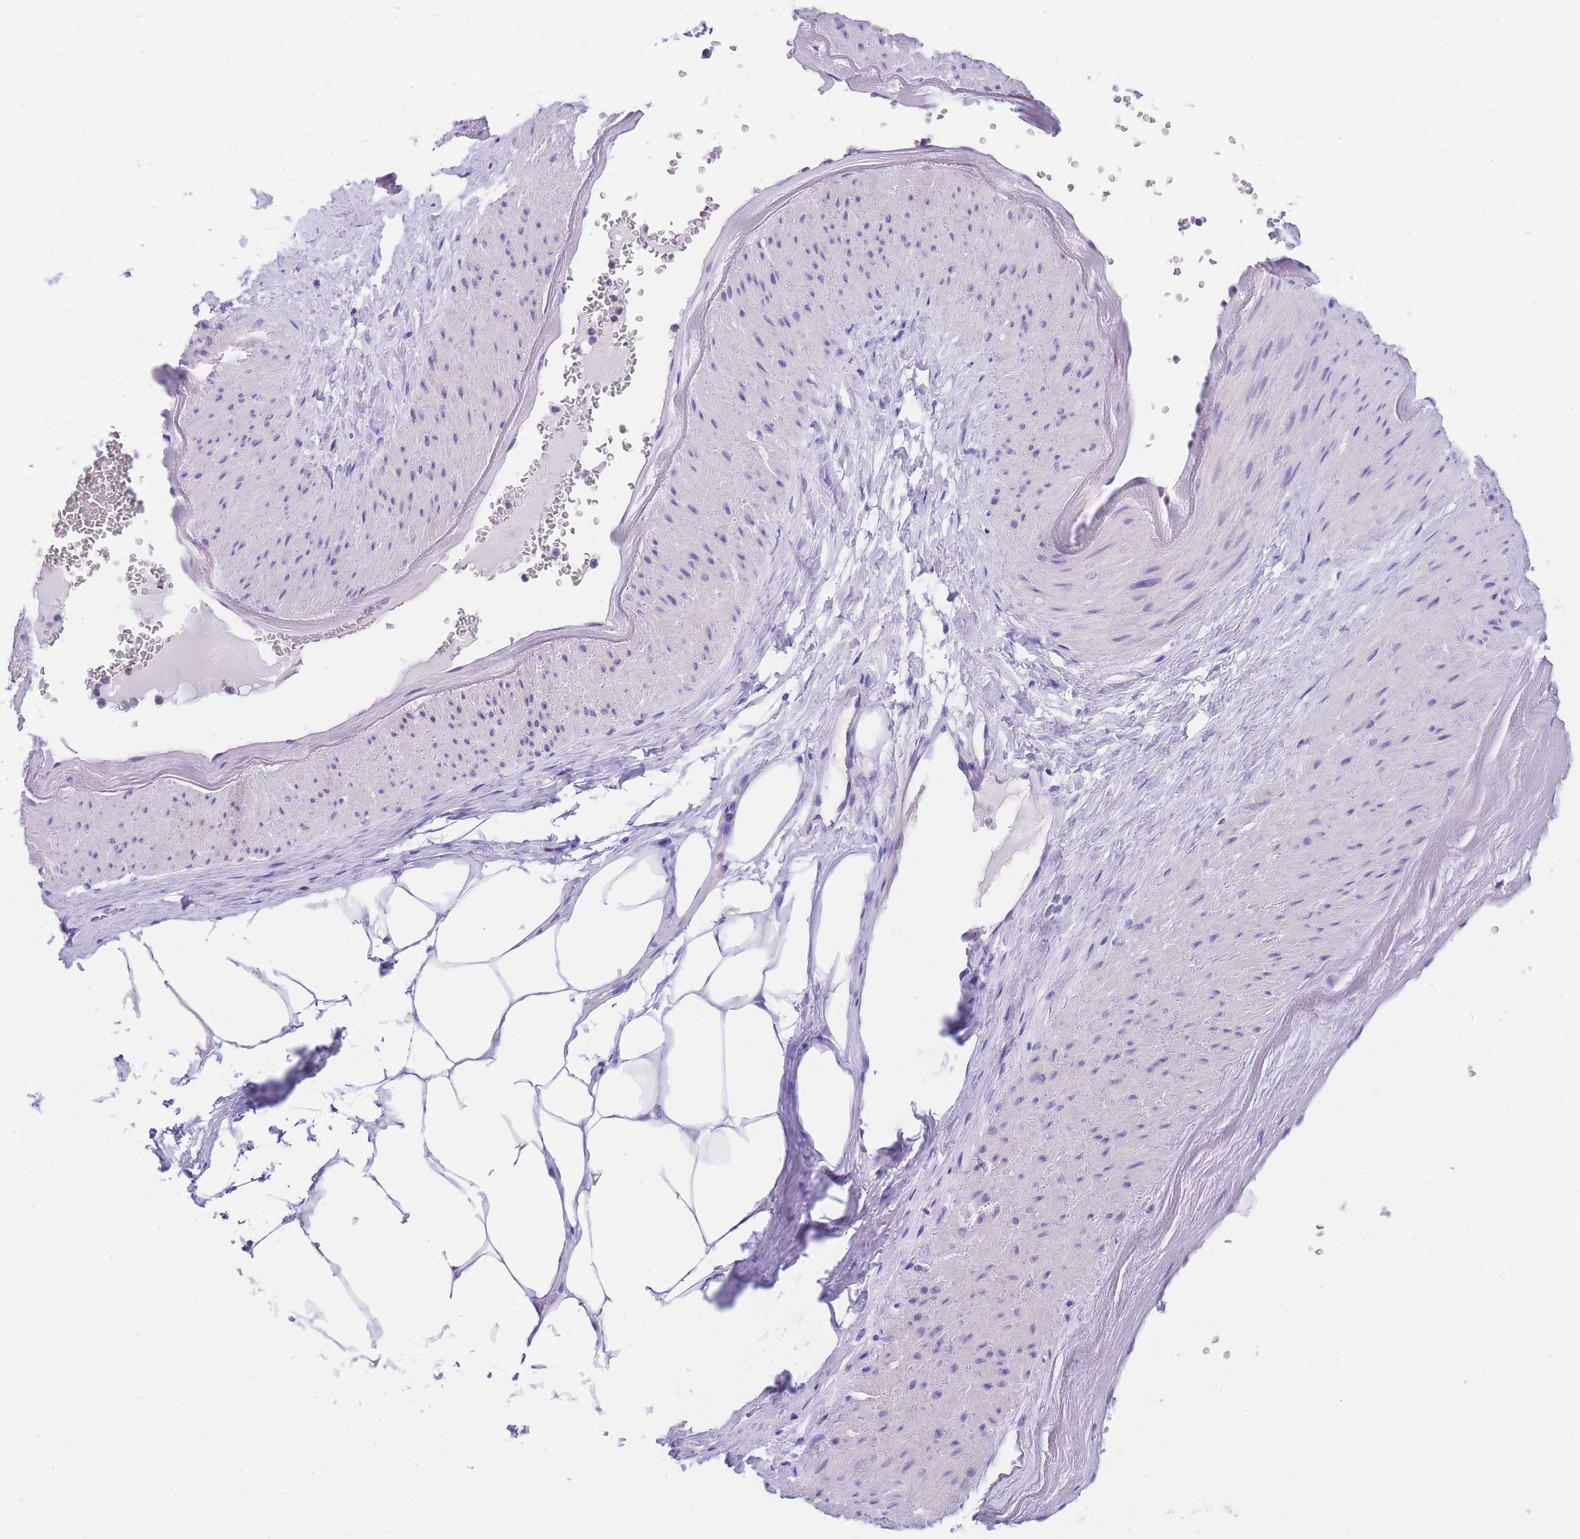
{"staining": {"intensity": "negative", "quantity": "none", "location": "none"}, "tissue": "adipose tissue", "cell_type": "Adipocytes", "image_type": "normal", "snomed": [{"axis": "morphology", "description": "Normal tissue, NOS"}, {"axis": "morphology", "description": "Adenocarcinoma, Low grade"}, {"axis": "topography", "description": "Prostate"}, {"axis": "topography", "description": "Peripheral nerve tissue"}], "caption": "The IHC image has no significant staining in adipocytes of adipose tissue. (Stains: DAB immunohistochemistry with hematoxylin counter stain, Microscopy: brightfield microscopy at high magnification).", "gene": "EPN2", "patient": {"sex": "male", "age": 63}}